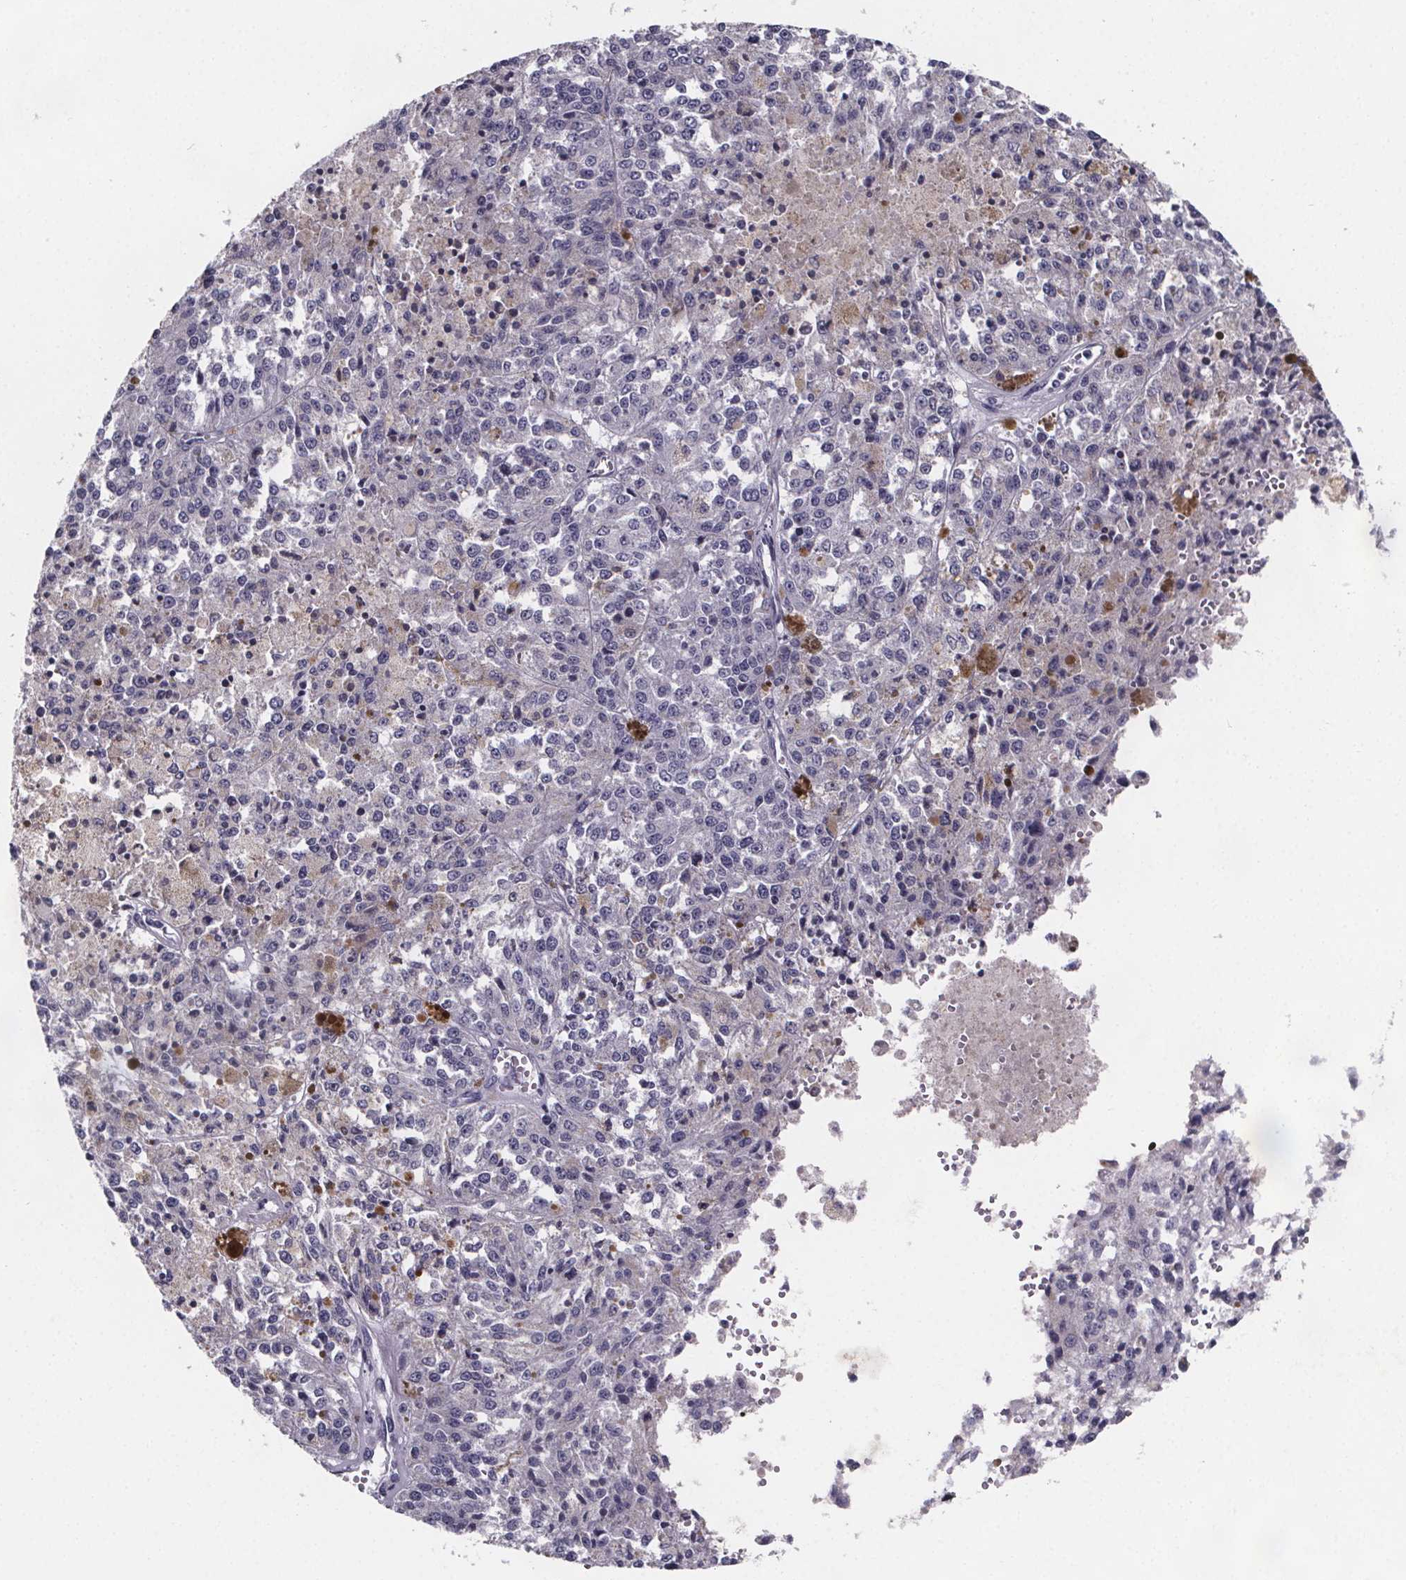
{"staining": {"intensity": "negative", "quantity": "none", "location": "none"}, "tissue": "melanoma", "cell_type": "Tumor cells", "image_type": "cancer", "snomed": [{"axis": "morphology", "description": "Malignant melanoma, Metastatic site"}, {"axis": "topography", "description": "Lymph node"}], "caption": "The photomicrograph exhibits no staining of tumor cells in malignant melanoma (metastatic site).", "gene": "PAH", "patient": {"sex": "female", "age": 64}}